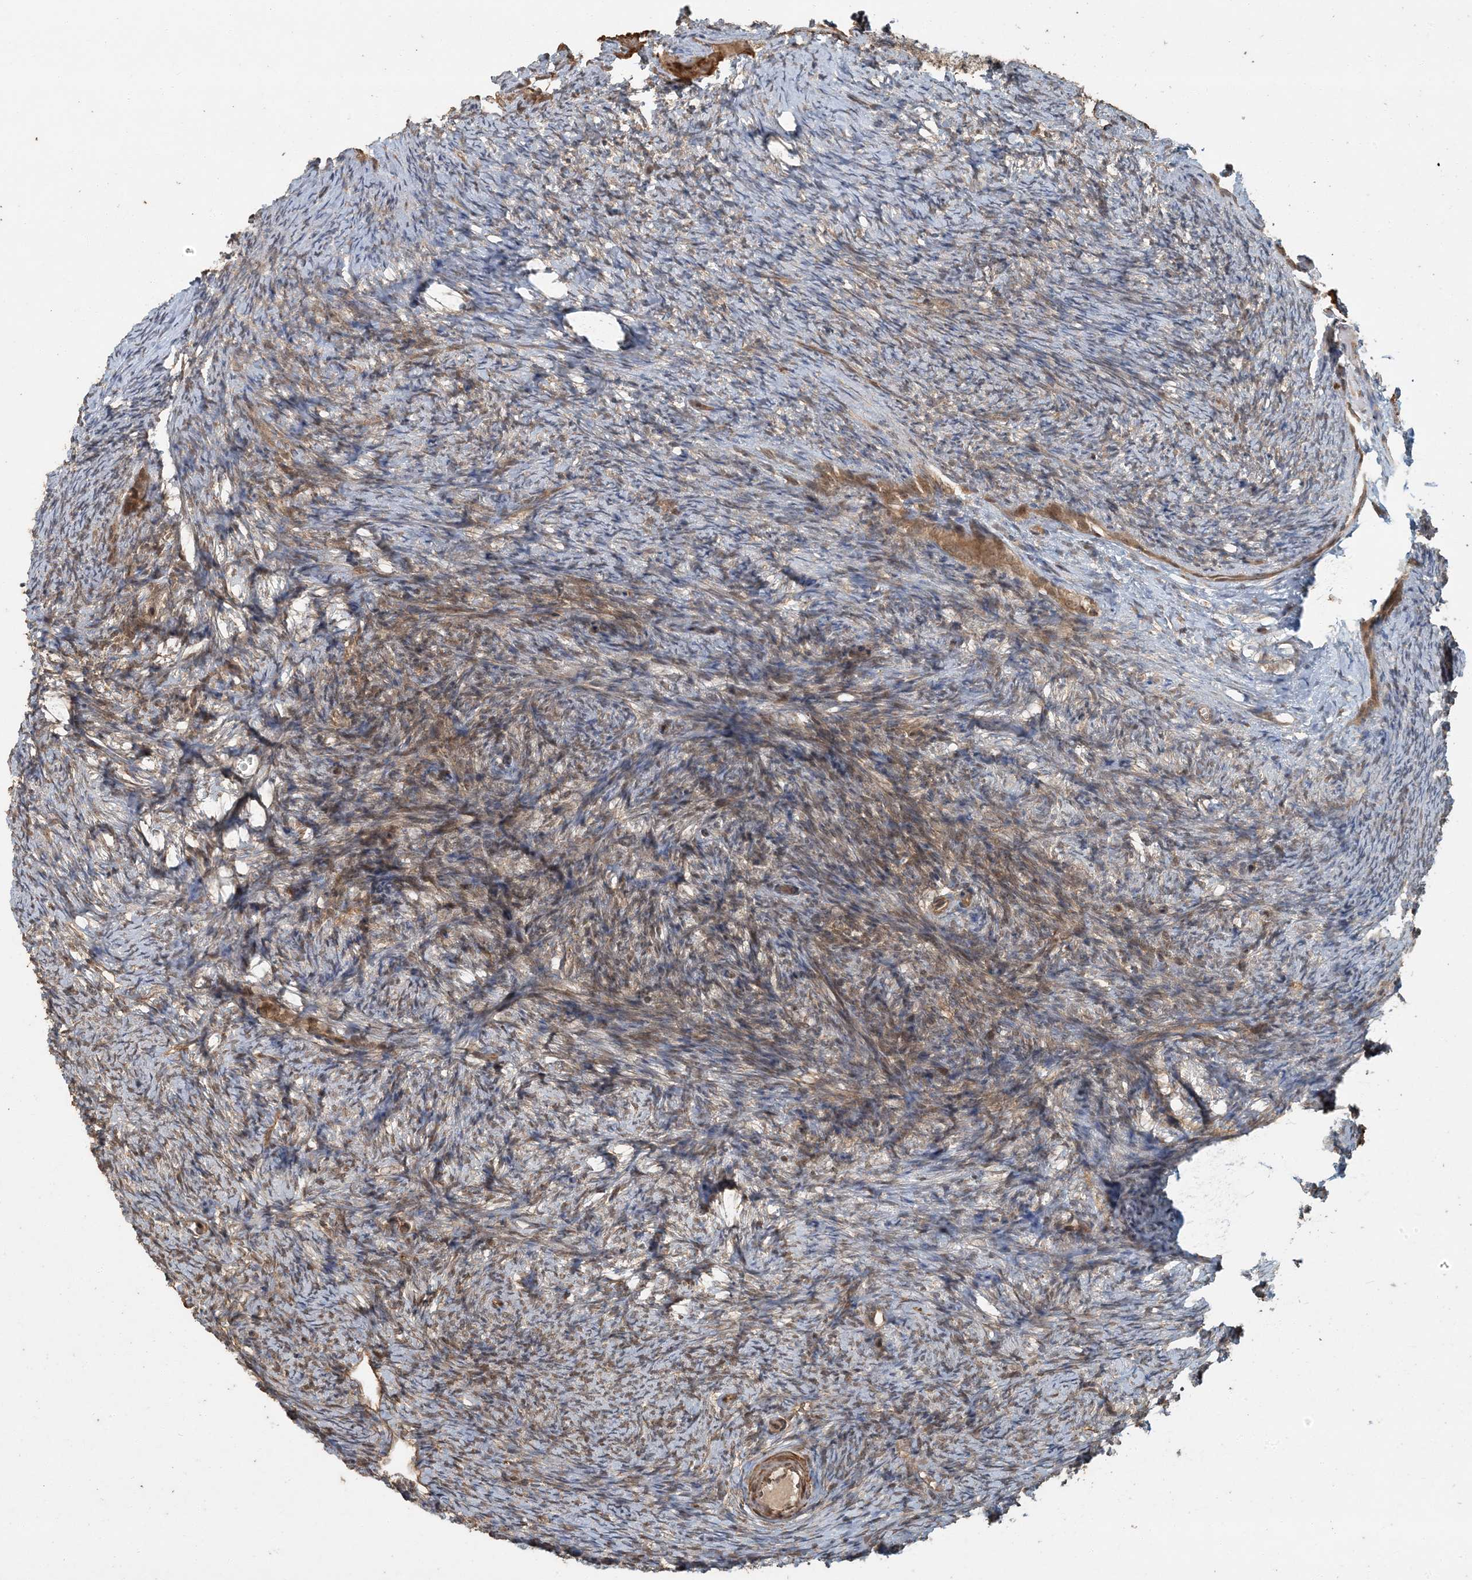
{"staining": {"intensity": "moderate", "quantity": ">75%", "location": "cytoplasmic/membranous"}, "tissue": "ovary", "cell_type": "Follicle cells", "image_type": "normal", "snomed": [{"axis": "morphology", "description": "Normal tissue, NOS"}, {"axis": "morphology", "description": "Cyst, NOS"}, {"axis": "topography", "description": "Ovary"}], "caption": "Moderate cytoplasmic/membranous protein staining is seen in approximately >75% of follicle cells in ovary.", "gene": "AK9", "patient": {"sex": "female", "age": 33}}